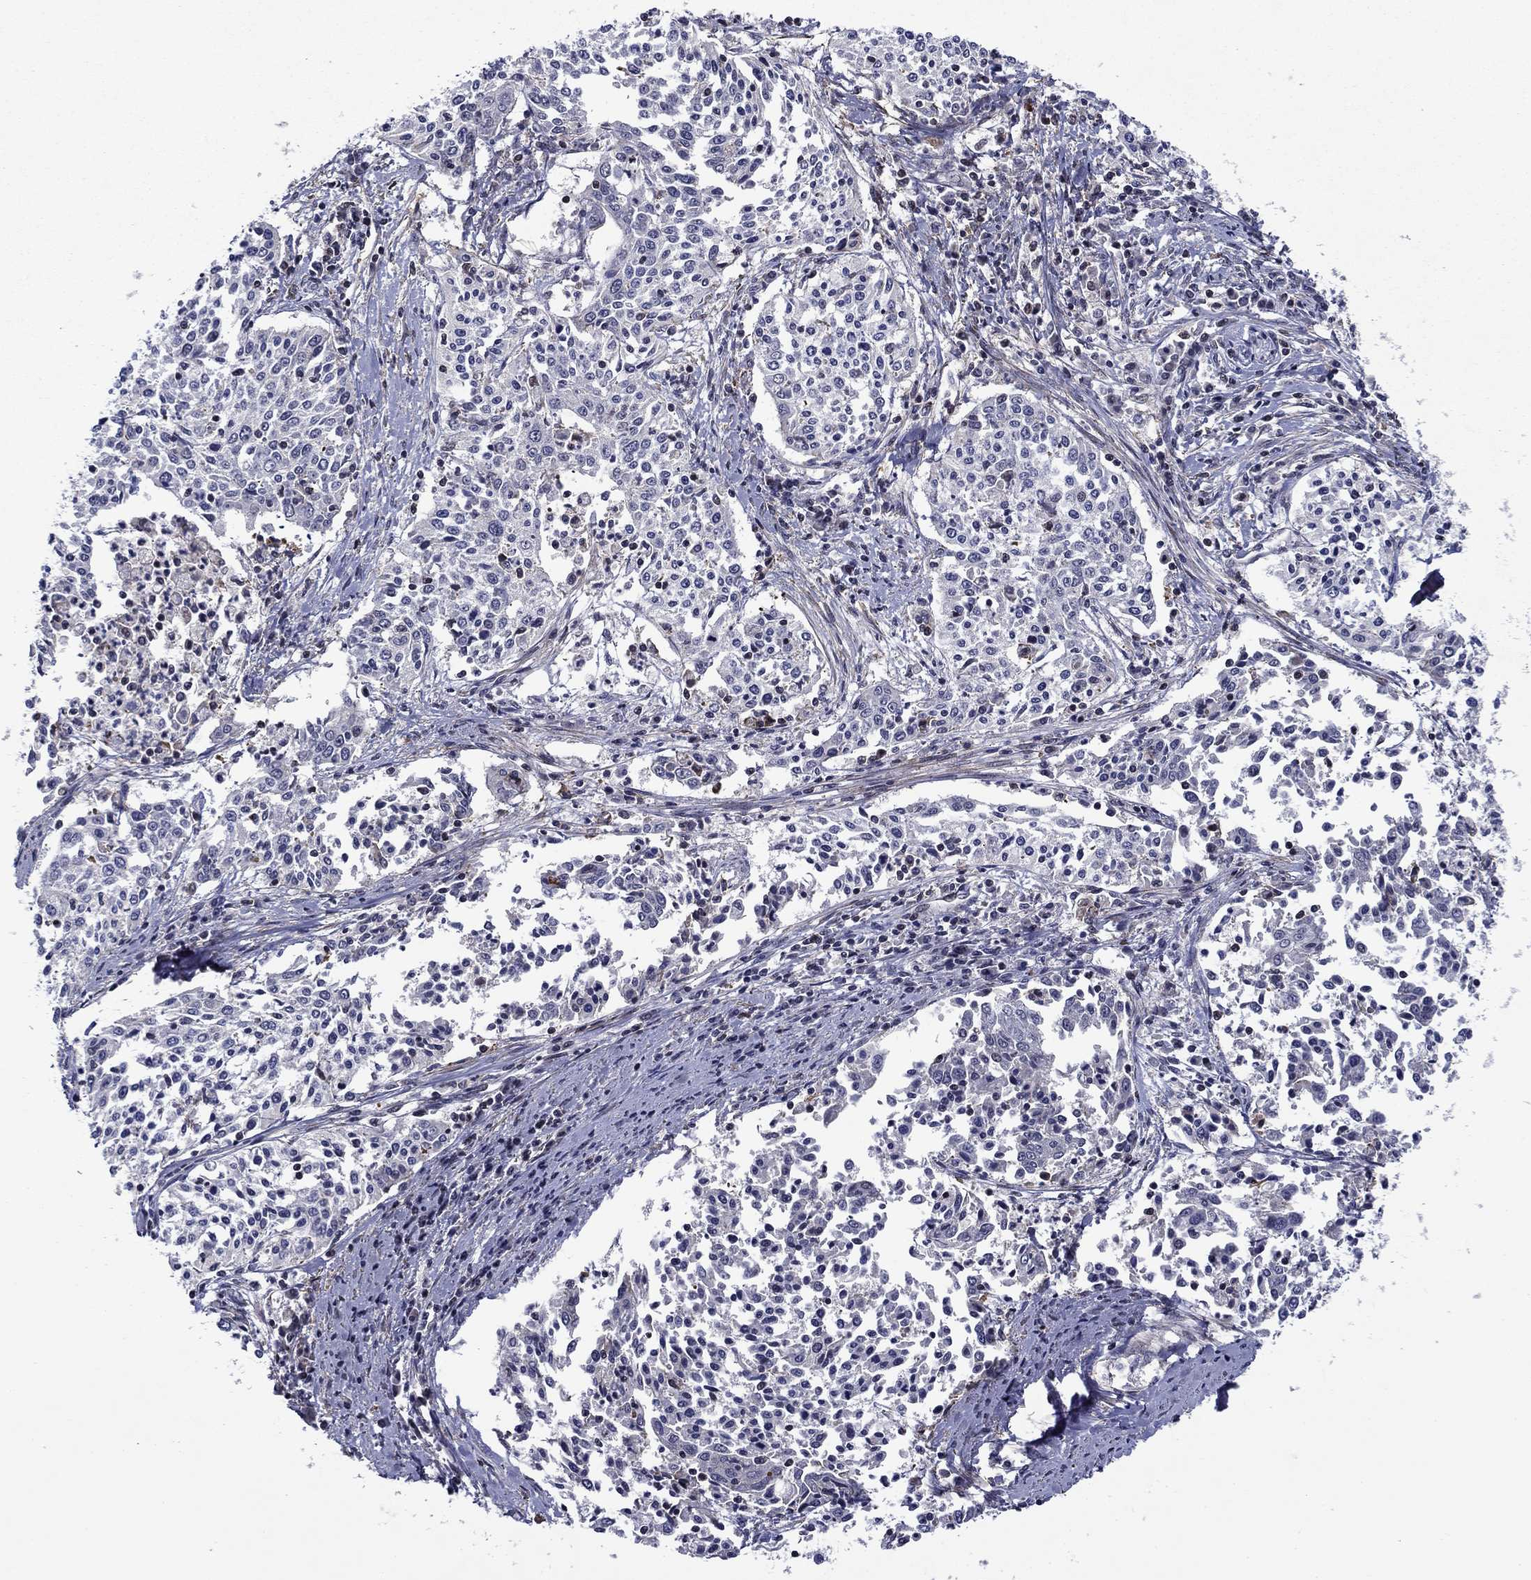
{"staining": {"intensity": "negative", "quantity": "none", "location": "none"}, "tissue": "cervical cancer", "cell_type": "Tumor cells", "image_type": "cancer", "snomed": [{"axis": "morphology", "description": "Squamous cell carcinoma, NOS"}, {"axis": "topography", "description": "Cervix"}], "caption": "IHC micrograph of neoplastic tissue: cervical cancer stained with DAB (3,3'-diaminobenzidine) displays no significant protein expression in tumor cells.", "gene": "B3GAT1", "patient": {"sex": "female", "age": 41}}